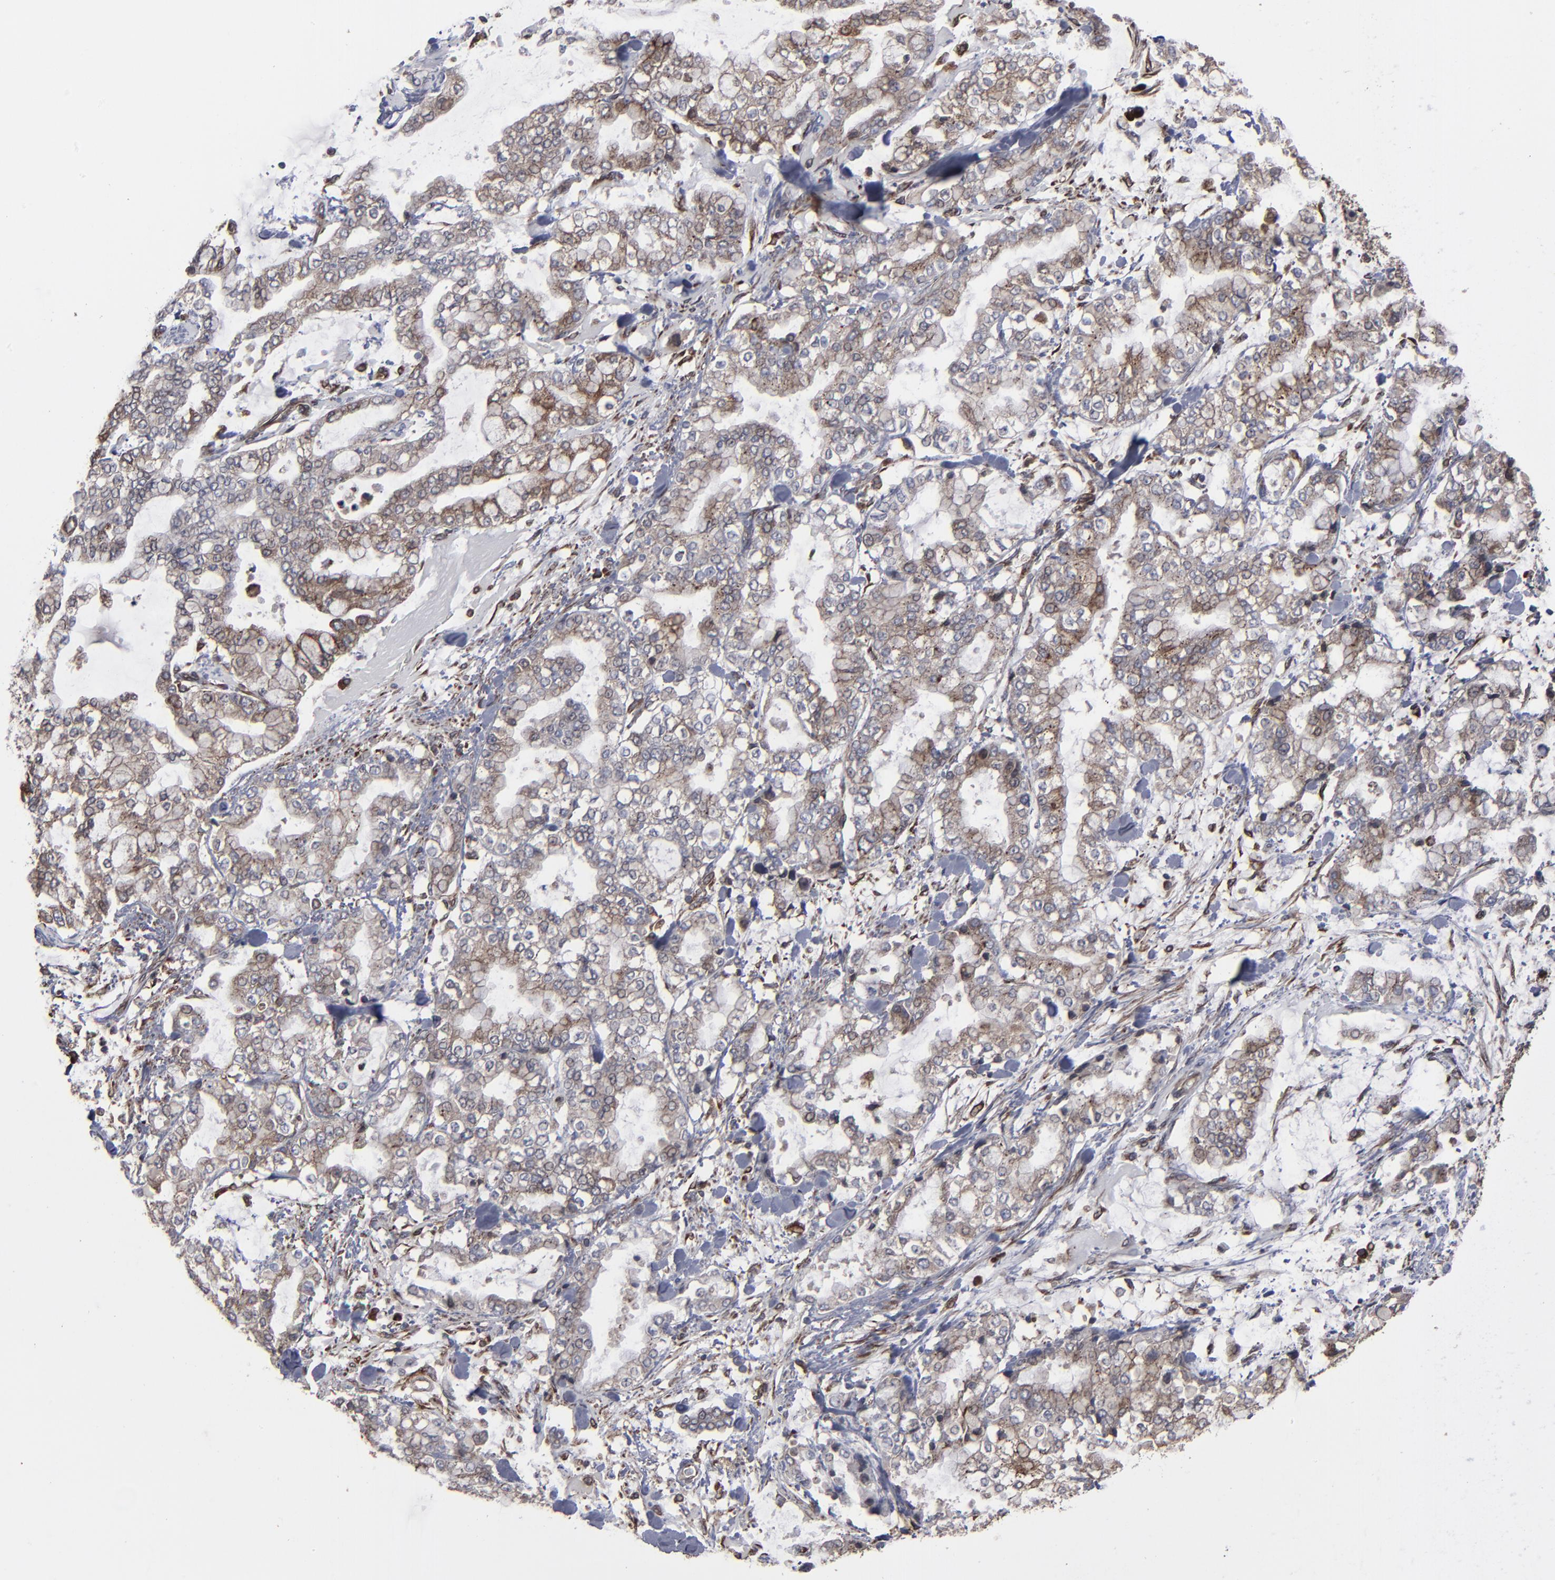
{"staining": {"intensity": "weak", "quantity": ">75%", "location": "cytoplasmic/membranous"}, "tissue": "stomach cancer", "cell_type": "Tumor cells", "image_type": "cancer", "snomed": [{"axis": "morphology", "description": "Normal tissue, NOS"}, {"axis": "morphology", "description": "Adenocarcinoma, NOS"}, {"axis": "topography", "description": "Stomach, upper"}, {"axis": "topography", "description": "Stomach"}], "caption": "This micrograph demonstrates immunohistochemistry (IHC) staining of human stomach adenocarcinoma, with low weak cytoplasmic/membranous expression in approximately >75% of tumor cells.", "gene": "CNIH1", "patient": {"sex": "male", "age": 76}}